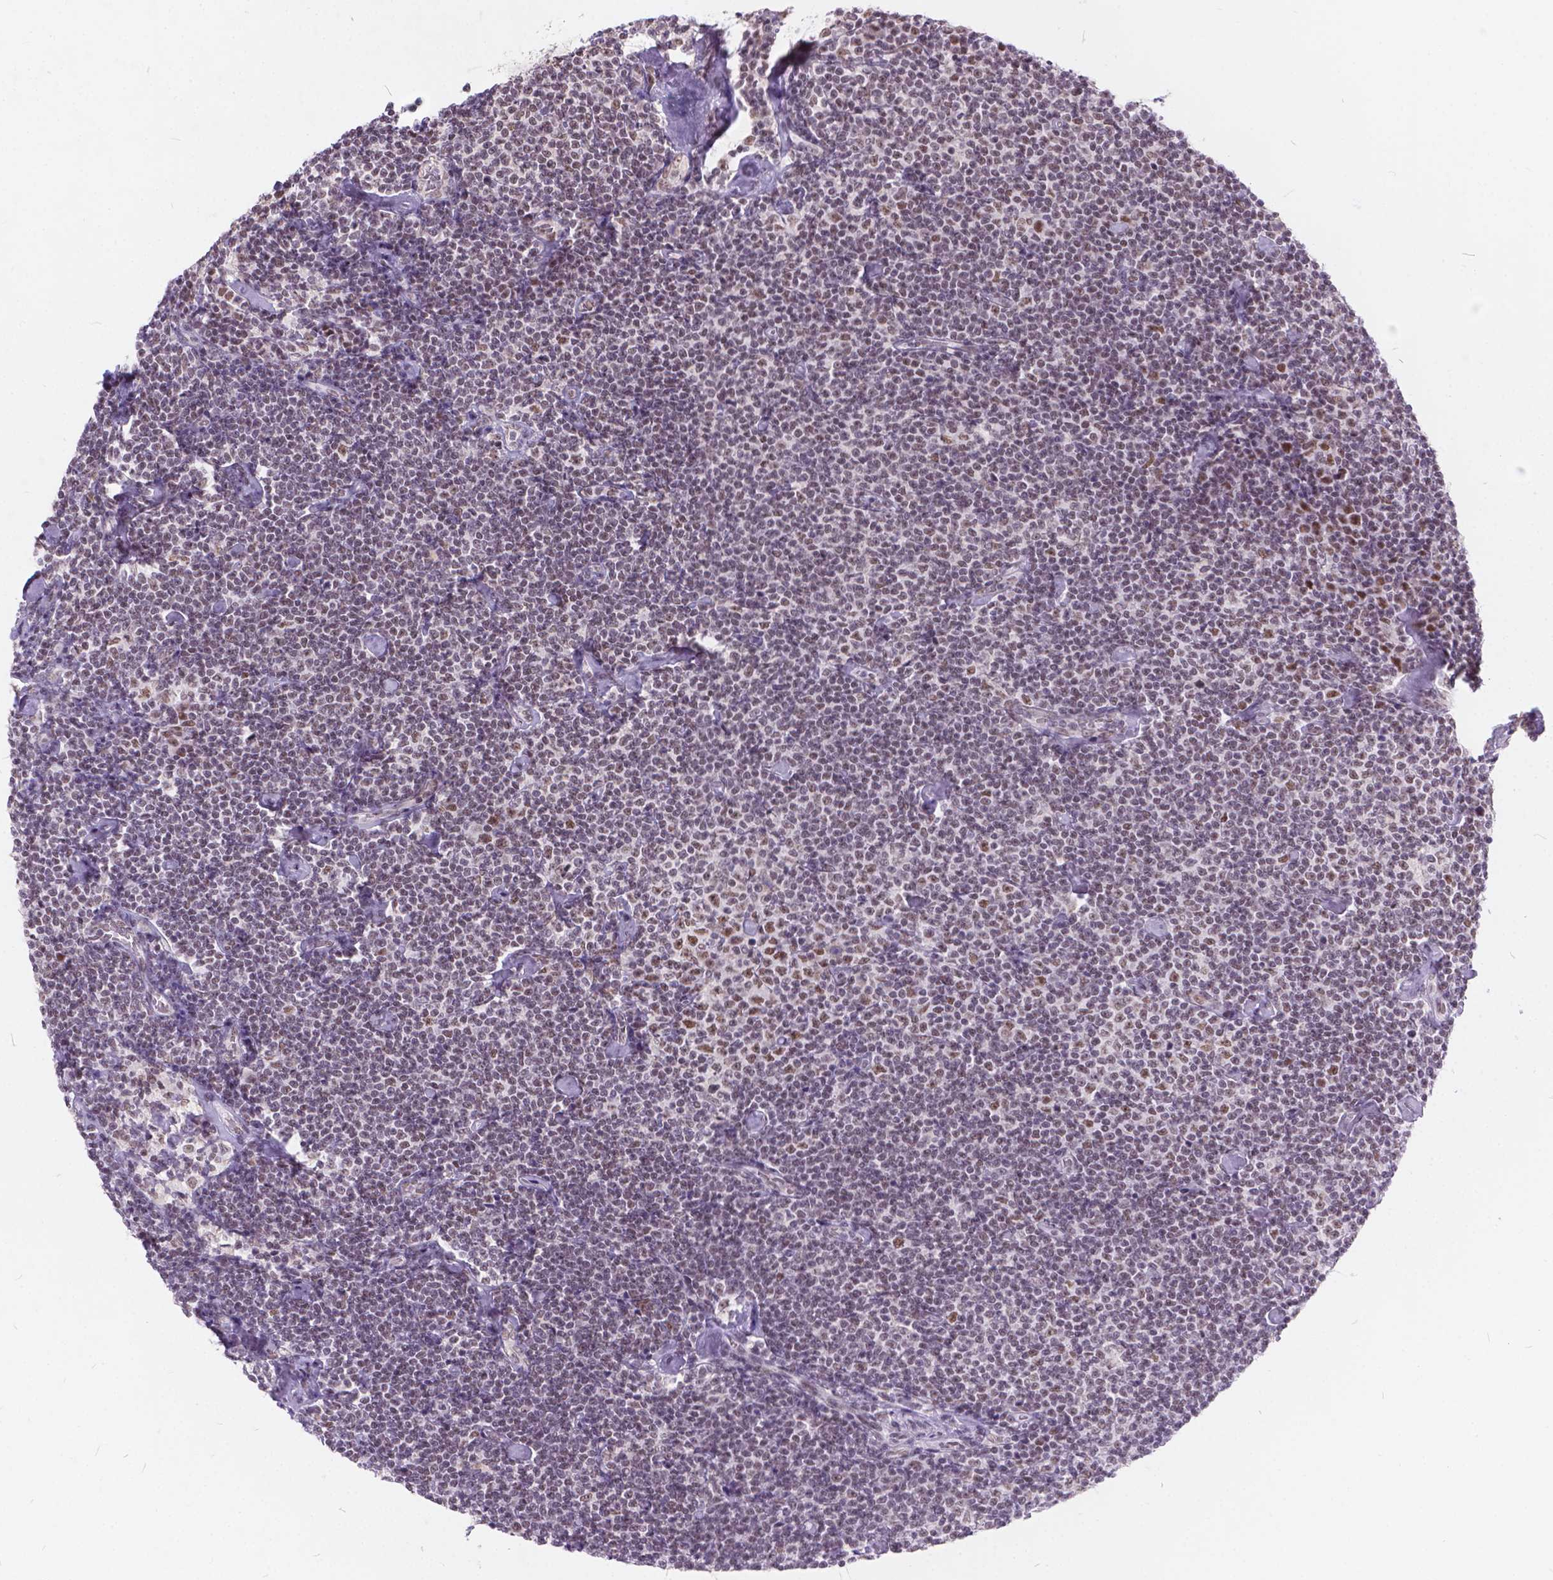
{"staining": {"intensity": "weak", "quantity": "25%-75%", "location": "nuclear"}, "tissue": "lymphoma", "cell_type": "Tumor cells", "image_type": "cancer", "snomed": [{"axis": "morphology", "description": "Malignant lymphoma, non-Hodgkin's type, Low grade"}, {"axis": "topography", "description": "Lymph node"}], "caption": "Human lymphoma stained with a protein marker shows weak staining in tumor cells.", "gene": "FAM53A", "patient": {"sex": "male", "age": 81}}